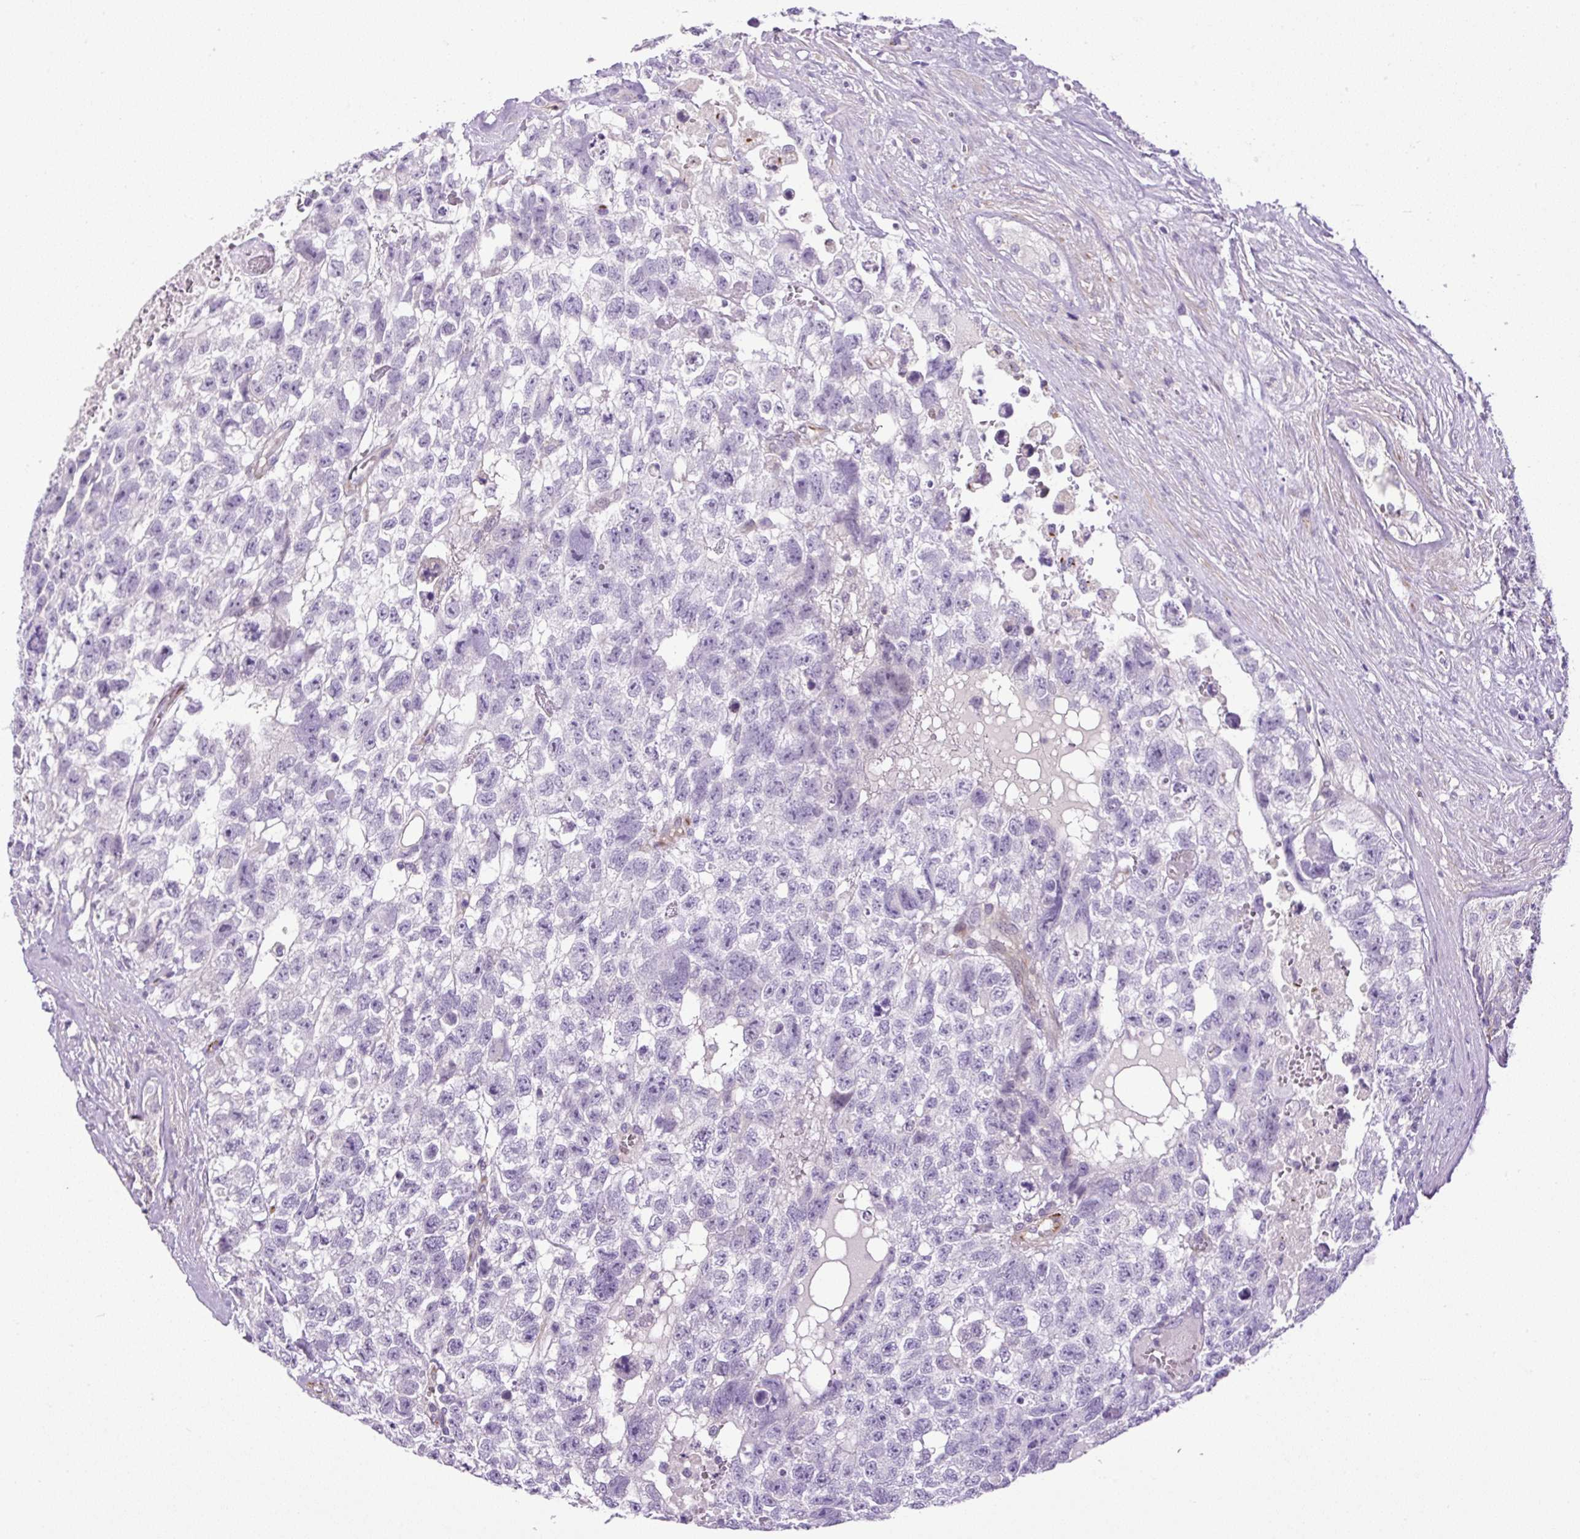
{"staining": {"intensity": "negative", "quantity": "none", "location": "none"}, "tissue": "testis cancer", "cell_type": "Tumor cells", "image_type": "cancer", "snomed": [{"axis": "morphology", "description": "Carcinoma, Embryonal, NOS"}, {"axis": "topography", "description": "Testis"}], "caption": "High magnification brightfield microscopy of testis cancer (embryonal carcinoma) stained with DAB (3,3'-diaminobenzidine) (brown) and counterstained with hematoxylin (blue): tumor cells show no significant expression.", "gene": "VWA7", "patient": {"sex": "male", "age": 26}}